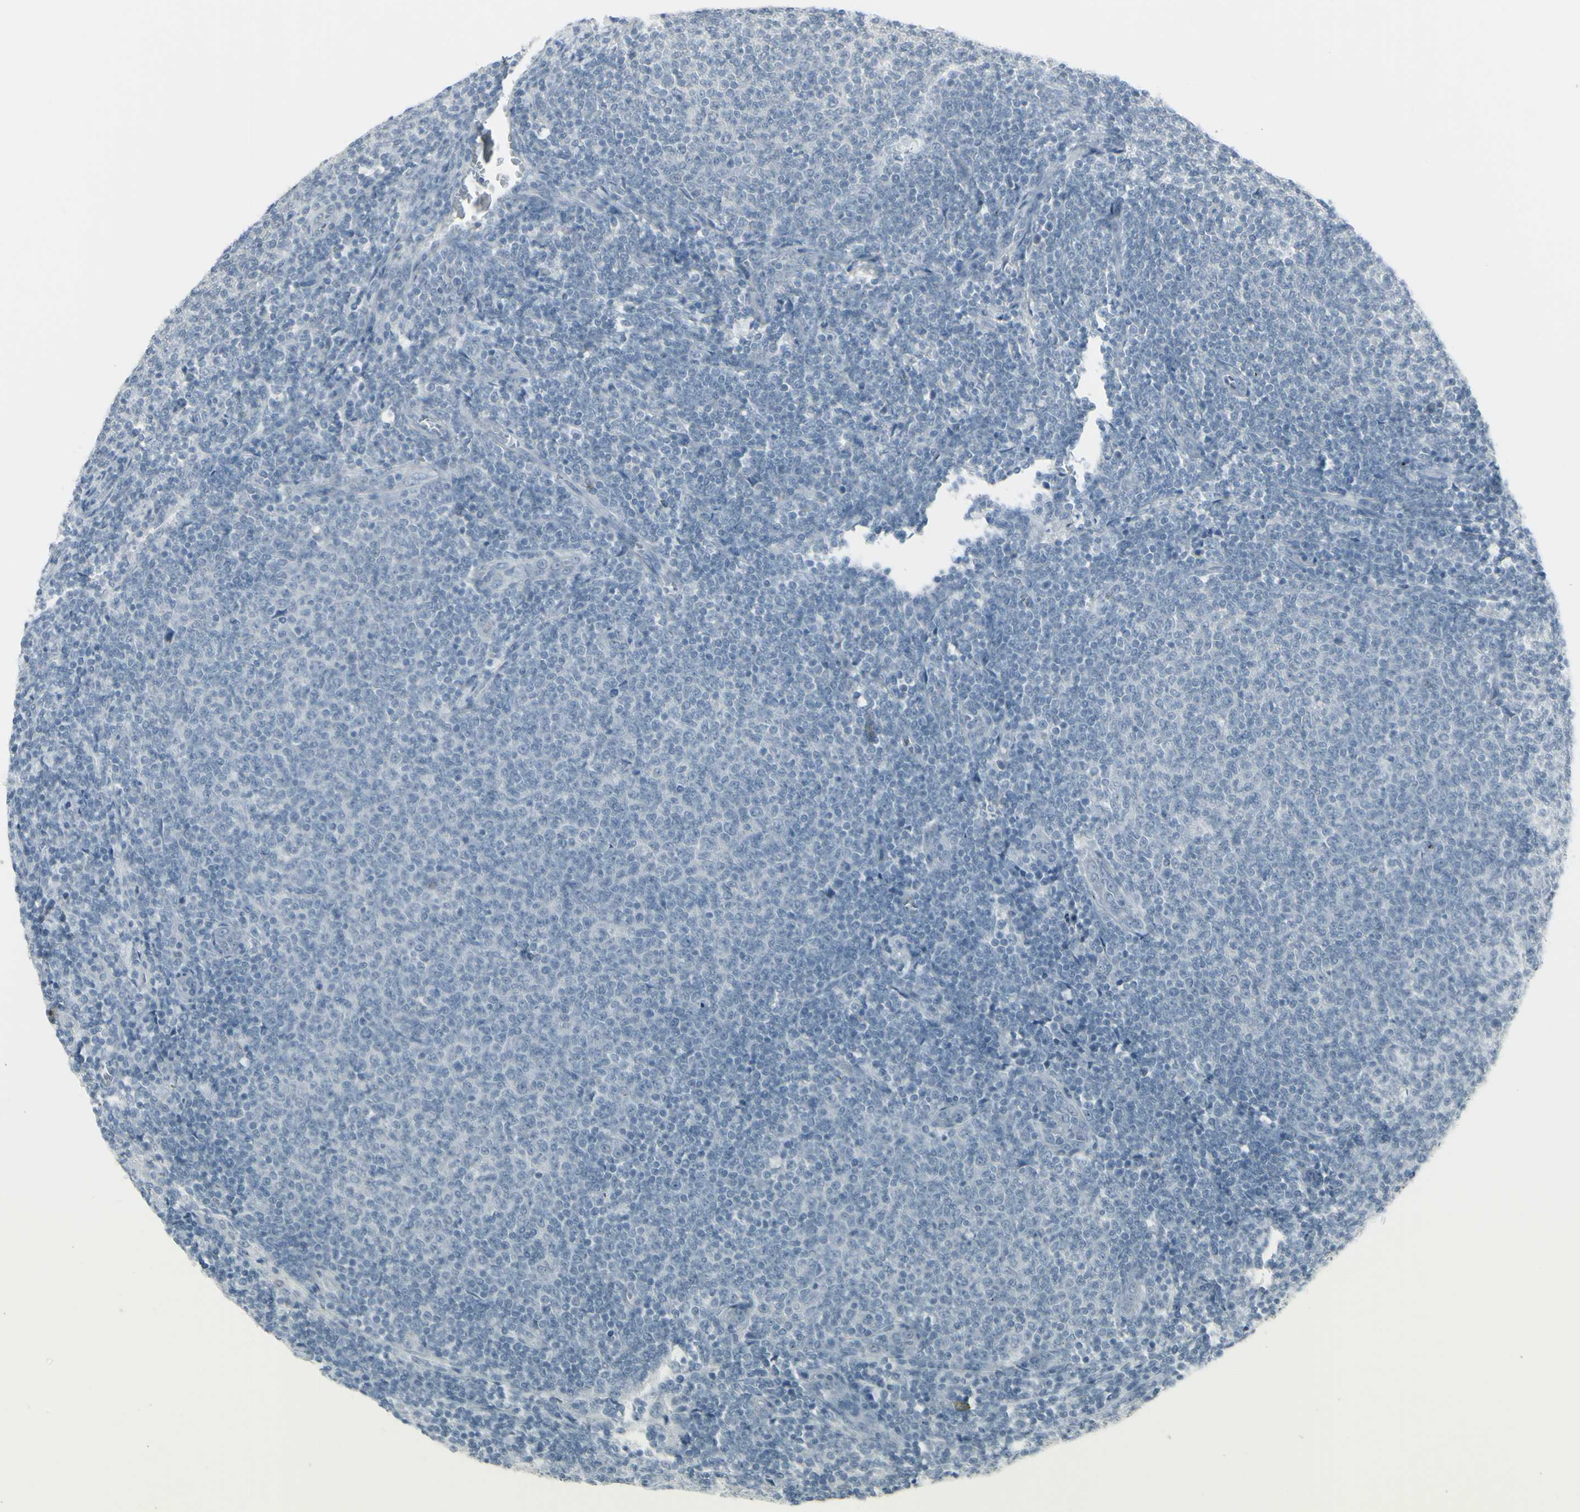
{"staining": {"intensity": "negative", "quantity": "none", "location": "none"}, "tissue": "lymphoma", "cell_type": "Tumor cells", "image_type": "cancer", "snomed": [{"axis": "morphology", "description": "Malignant lymphoma, non-Hodgkin's type, Low grade"}, {"axis": "topography", "description": "Lymph node"}], "caption": "The micrograph demonstrates no significant staining in tumor cells of lymphoma. The staining was performed using DAB to visualize the protein expression in brown, while the nuclei were stained in blue with hematoxylin (Magnification: 20x).", "gene": "RAB3A", "patient": {"sex": "male", "age": 66}}